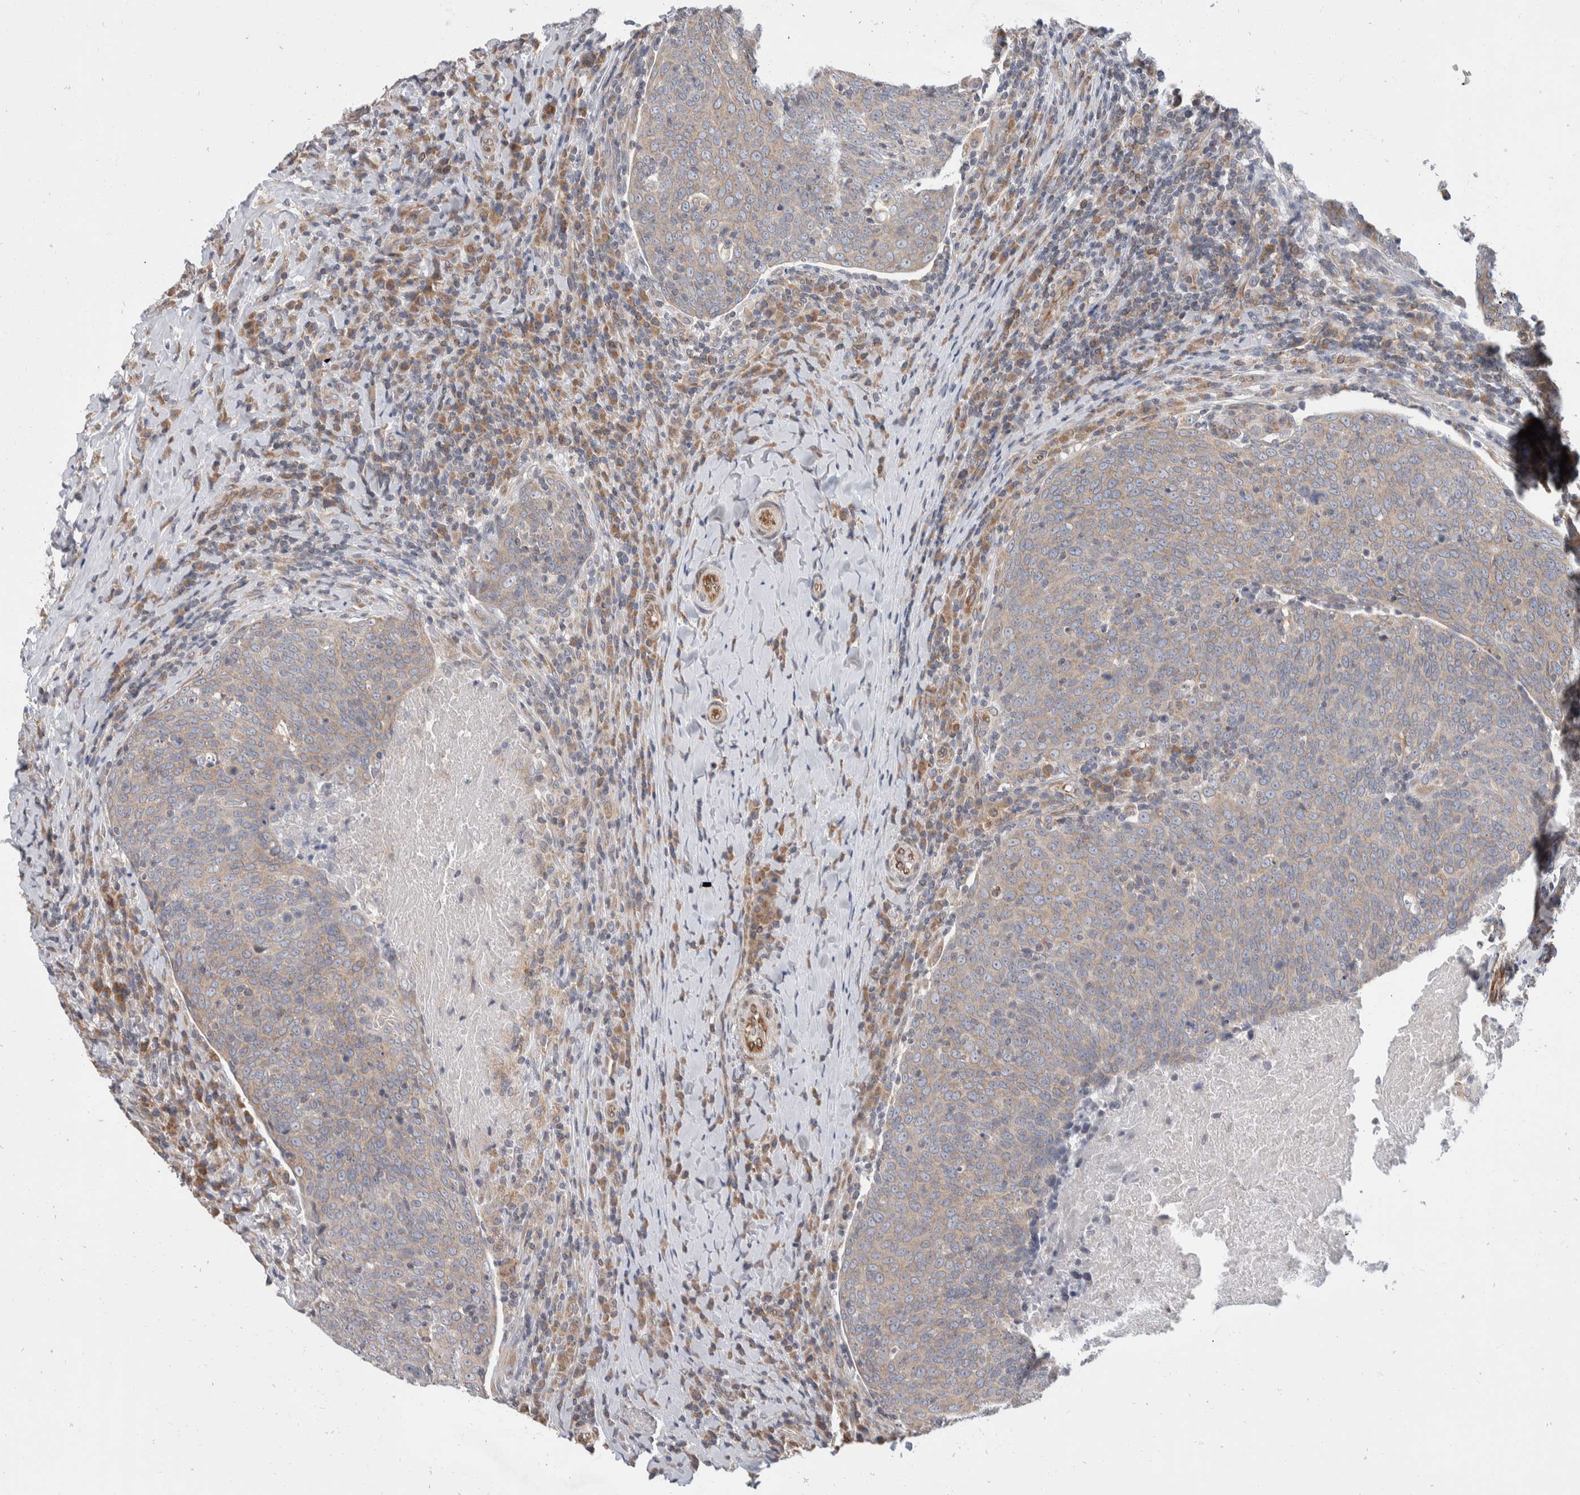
{"staining": {"intensity": "weak", "quantity": ">75%", "location": "cytoplasmic/membranous"}, "tissue": "head and neck cancer", "cell_type": "Tumor cells", "image_type": "cancer", "snomed": [{"axis": "morphology", "description": "Squamous cell carcinoma, NOS"}, {"axis": "morphology", "description": "Squamous cell carcinoma, metastatic, NOS"}, {"axis": "topography", "description": "Lymph node"}, {"axis": "topography", "description": "Head-Neck"}], "caption": "Head and neck cancer tissue exhibits weak cytoplasmic/membranous staining in approximately >75% of tumor cells, visualized by immunohistochemistry.", "gene": "TMEM245", "patient": {"sex": "male", "age": 62}}